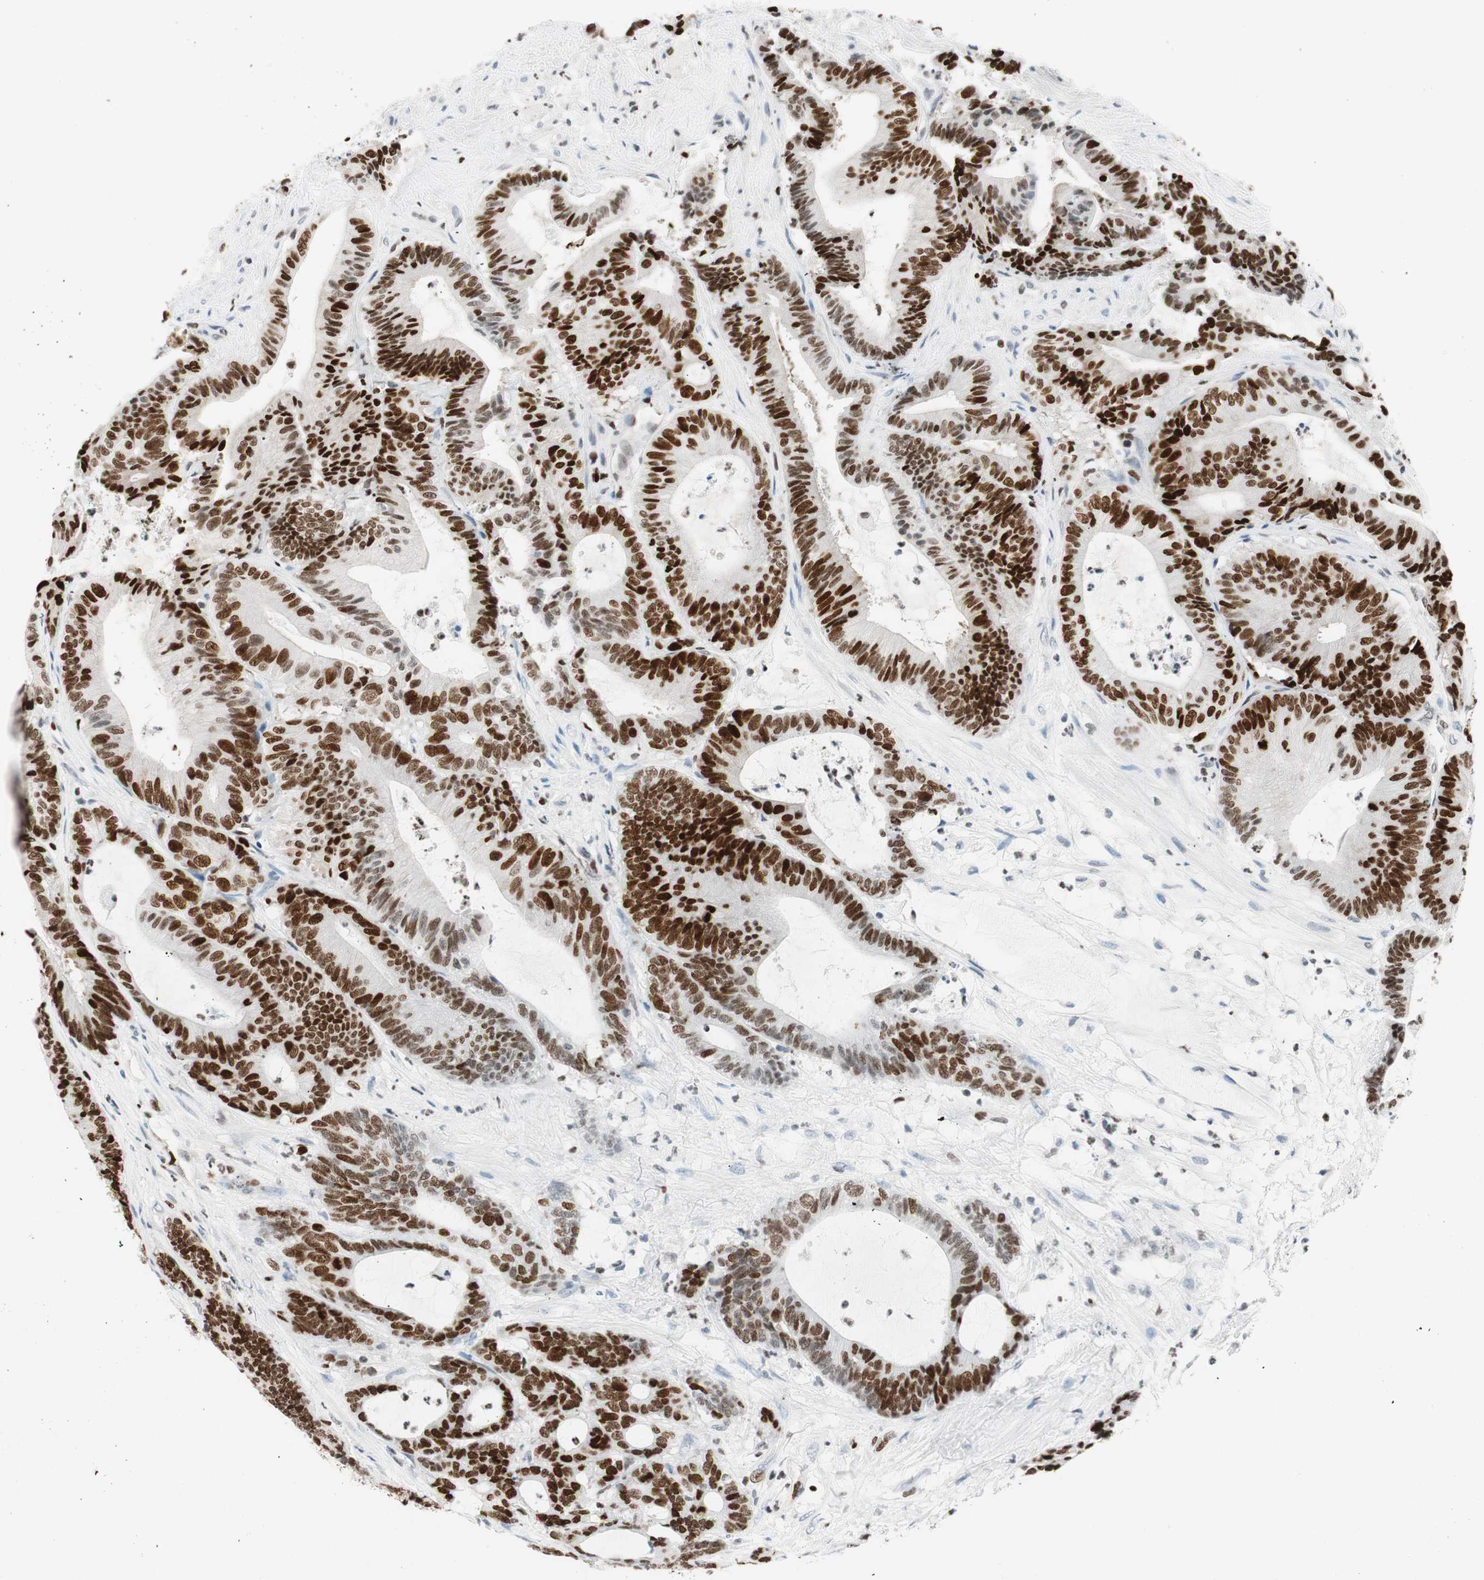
{"staining": {"intensity": "strong", "quantity": ">75%", "location": "nuclear"}, "tissue": "colorectal cancer", "cell_type": "Tumor cells", "image_type": "cancer", "snomed": [{"axis": "morphology", "description": "Adenocarcinoma, NOS"}, {"axis": "topography", "description": "Colon"}], "caption": "Strong nuclear expression is seen in approximately >75% of tumor cells in colorectal cancer (adenocarcinoma). Nuclei are stained in blue.", "gene": "EZH2", "patient": {"sex": "female", "age": 84}}